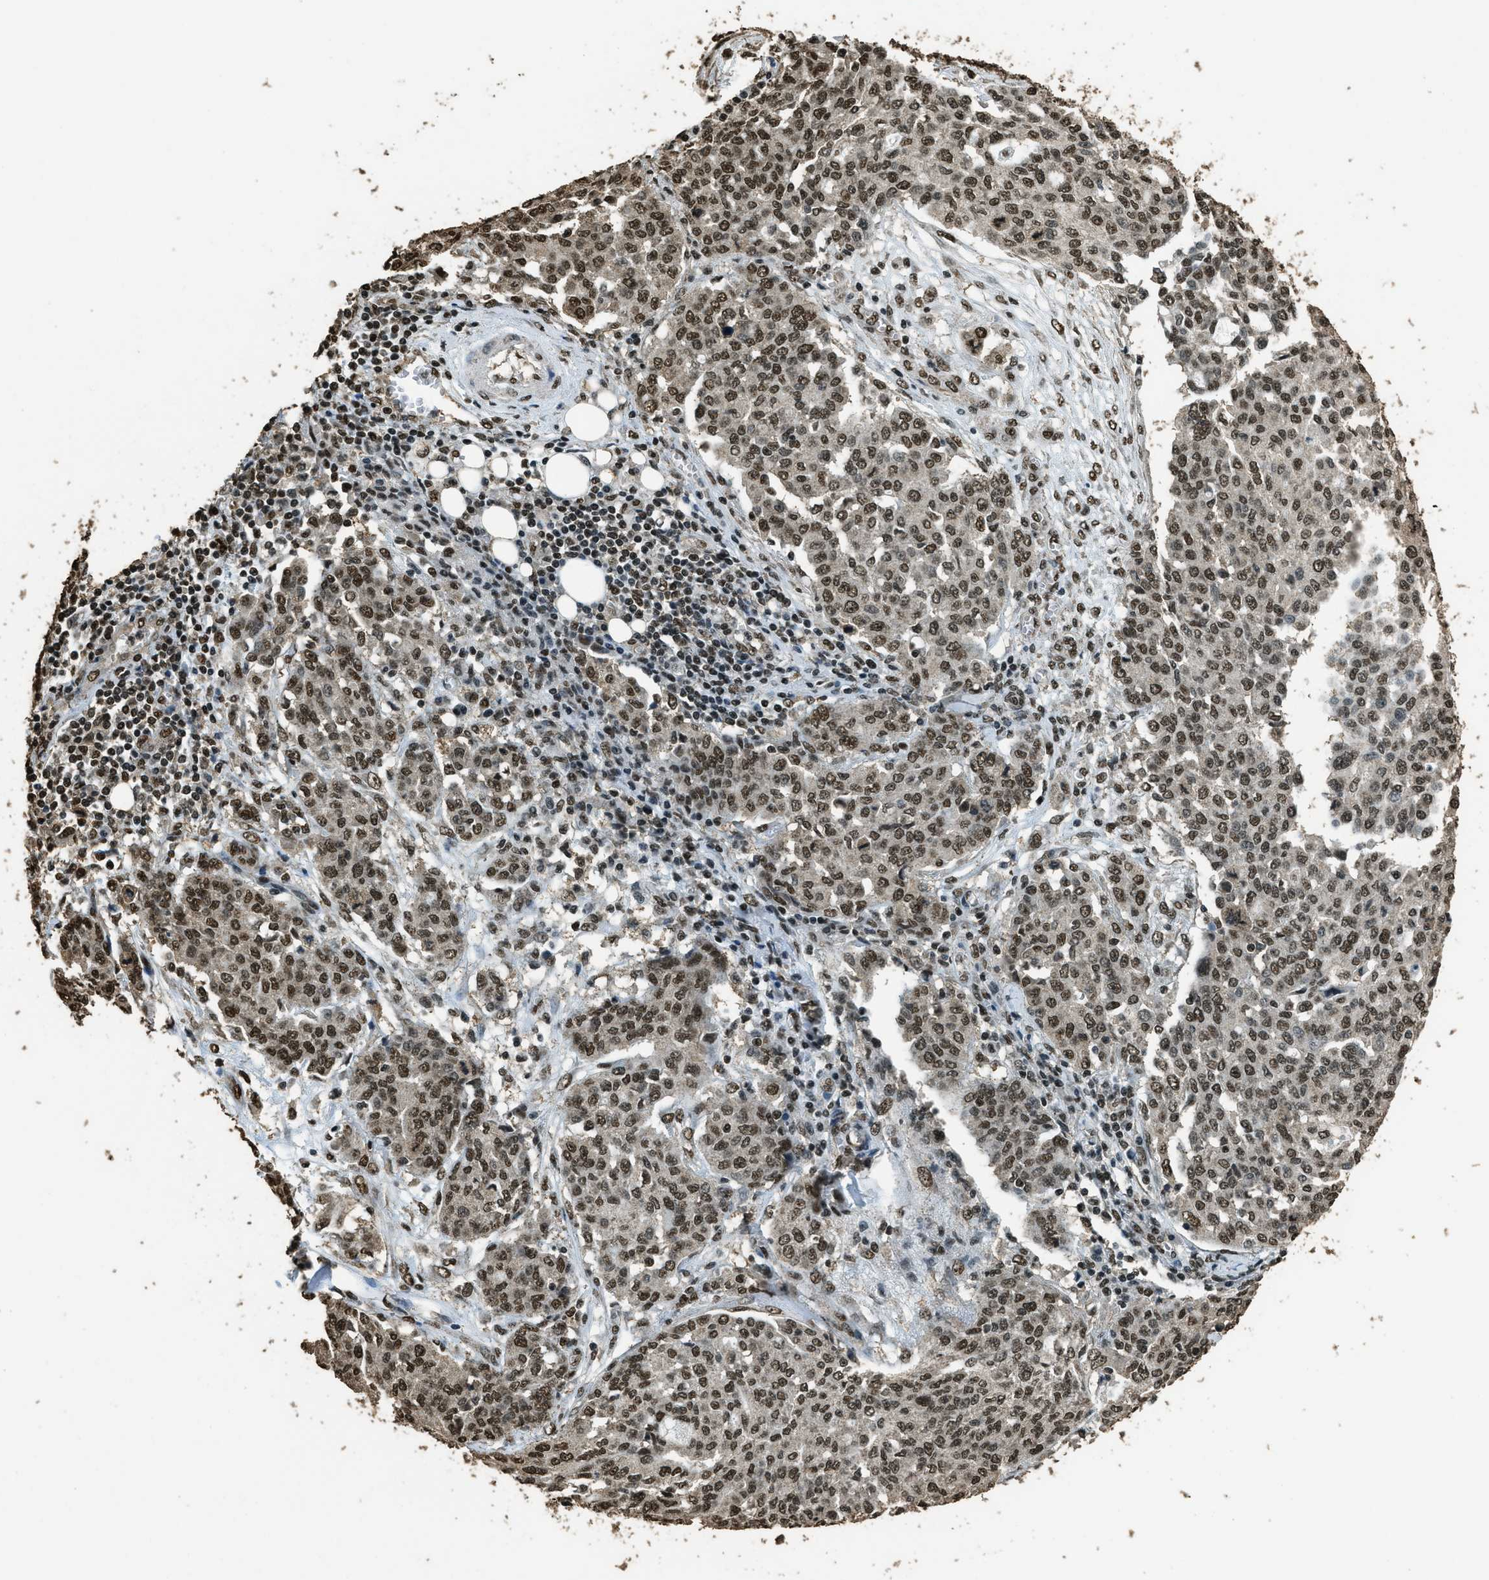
{"staining": {"intensity": "moderate", "quantity": ">75%", "location": "nuclear"}, "tissue": "ovarian cancer", "cell_type": "Tumor cells", "image_type": "cancer", "snomed": [{"axis": "morphology", "description": "Cystadenocarcinoma, serous, NOS"}, {"axis": "topography", "description": "Soft tissue"}, {"axis": "topography", "description": "Ovary"}], "caption": "Immunohistochemical staining of serous cystadenocarcinoma (ovarian) reveals medium levels of moderate nuclear protein expression in about >75% of tumor cells. The staining is performed using DAB (3,3'-diaminobenzidine) brown chromogen to label protein expression. The nuclei are counter-stained blue using hematoxylin.", "gene": "MYB", "patient": {"sex": "female", "age": 57}}